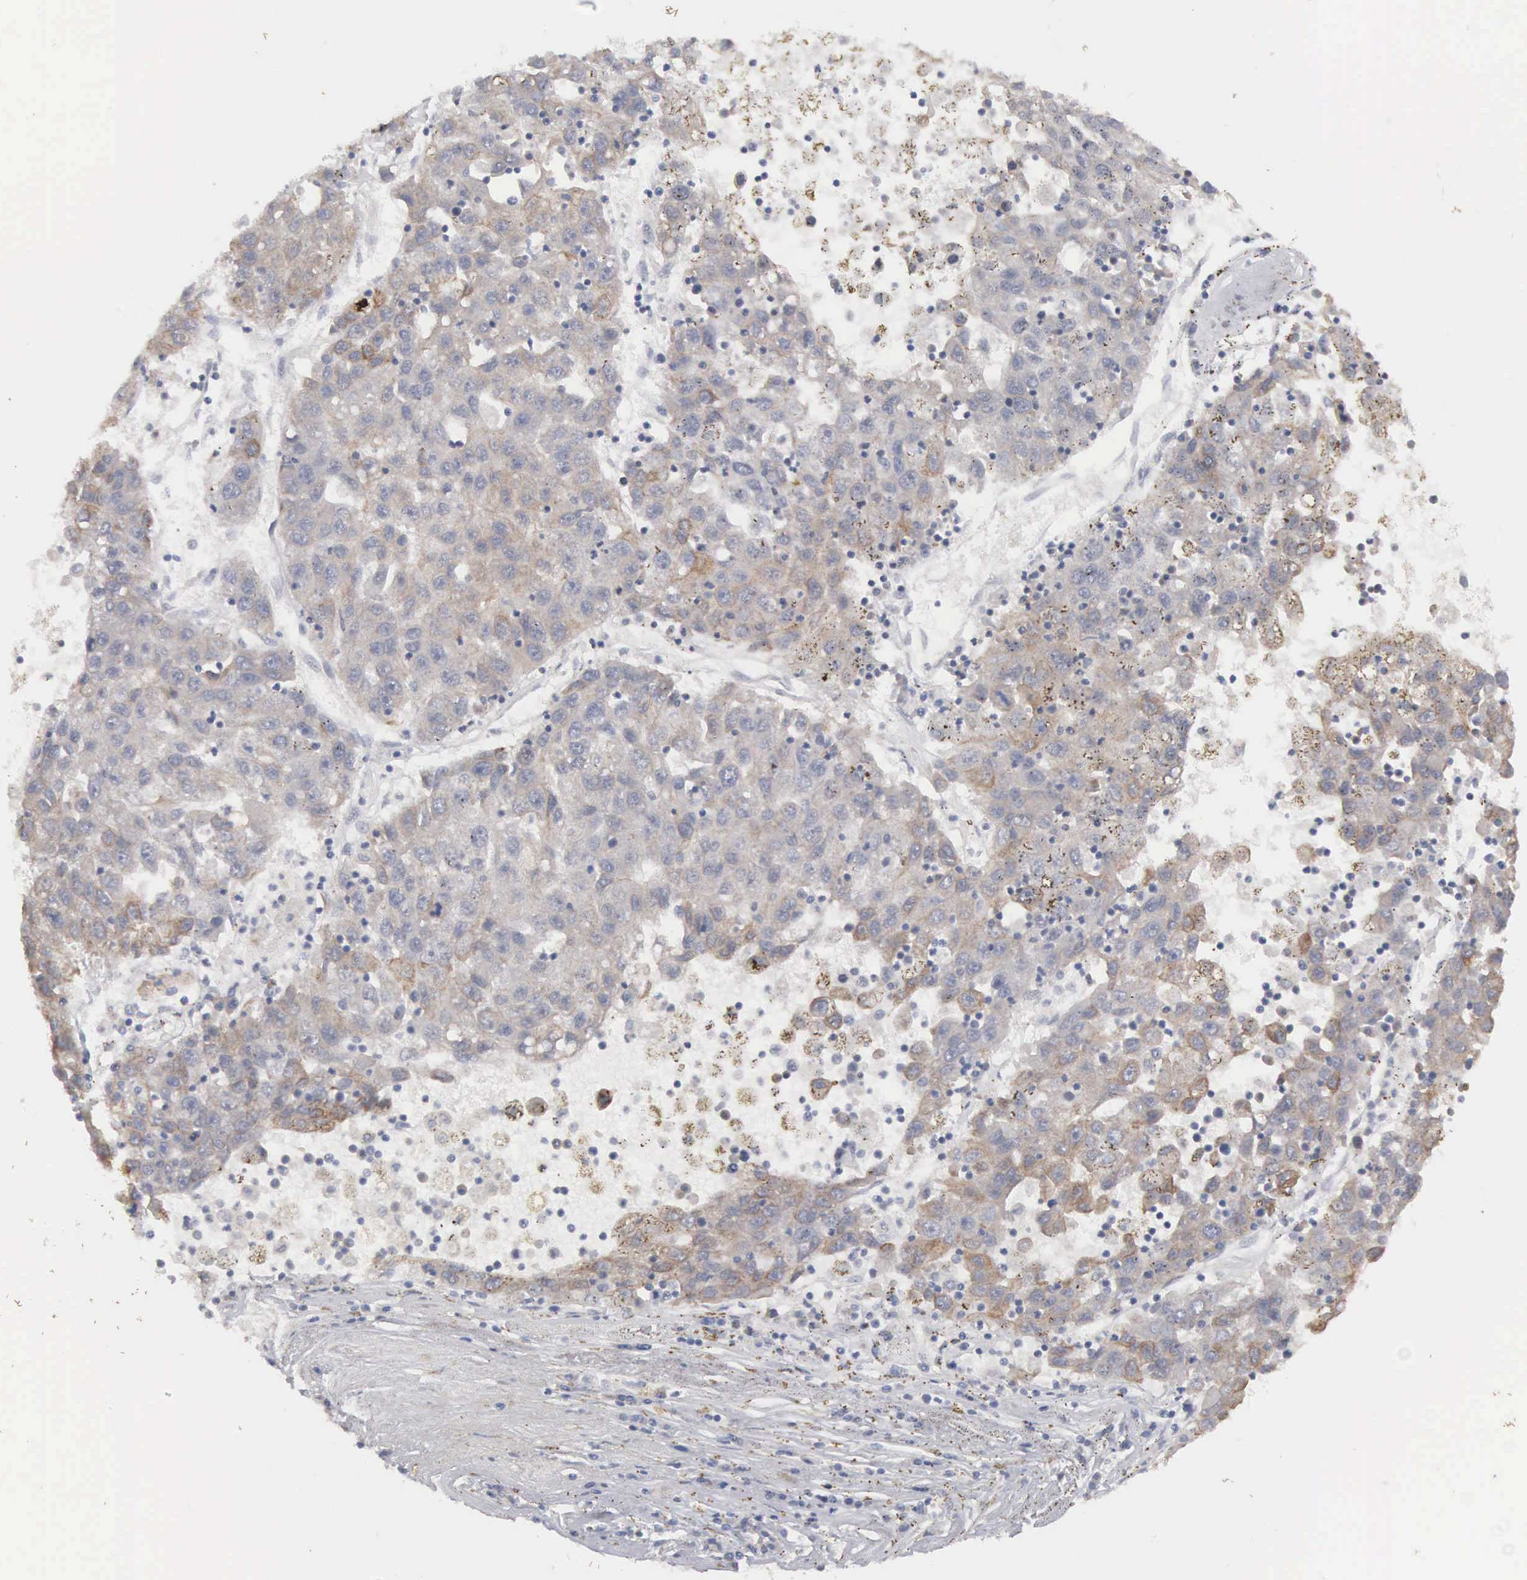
{"staining": {"intensity": "weak", "quantity": "<25%", "location": "cytoplasmic/membranous"}, "tissue": "liver cancer", "cell_type": "Tumor cells", "image_type": "cancer", "snomed": [{"axis": "morphology", "description": "Carcinoma, Hepatocellular, NOS"}, {"axis": "topography", "description": "Liver"}], "caption": "DAB (3,3'-diaminobenzidine) immunohistochemical staining of human liver hepatocellular carcinoma reveals no significant expression in tumor cells.", "gene": "WDR89", "patient": {"sex": "male", "age": 49}}